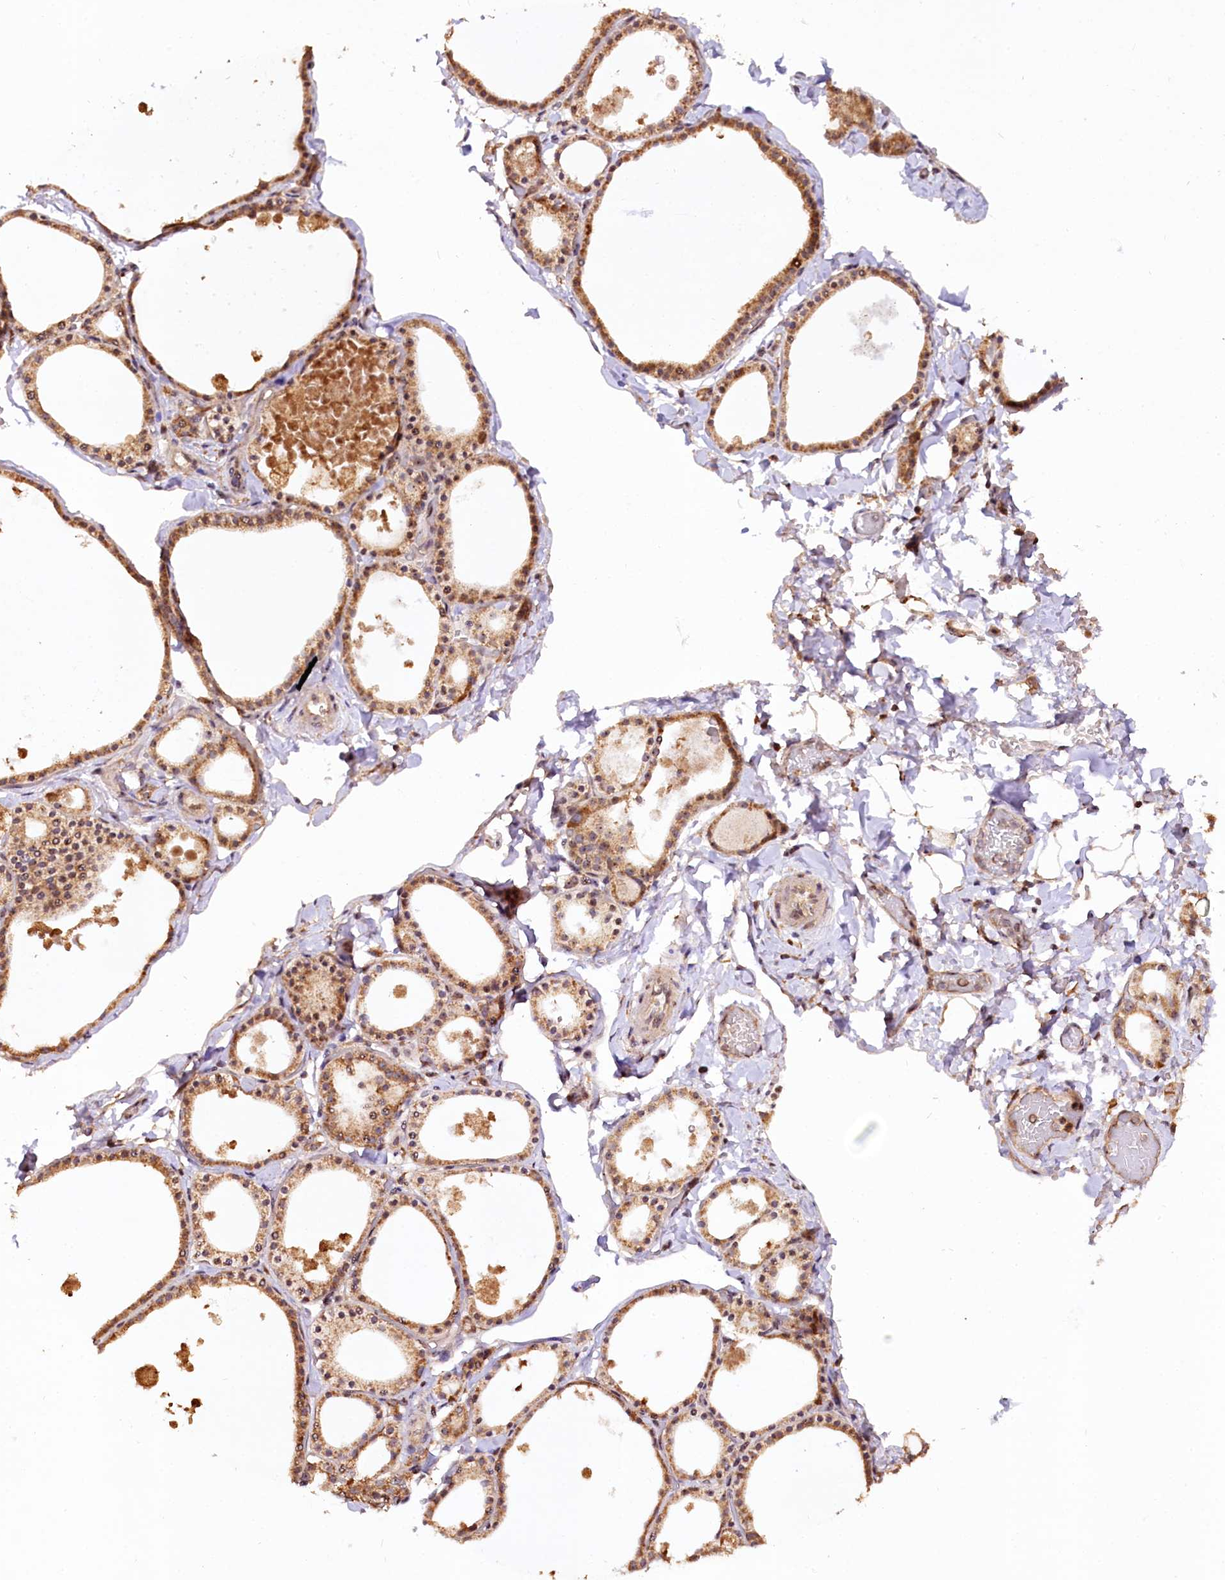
{"staining": {"intensity": "moderate", "quantity": ">75%", "location": "cytoplasmic/membranous,nuclear"}, "tissue": "thyroid gland", "cell_type": "Glandular cells", "image_type": "normal", "snomed": [{"axis": "morphology", "description": "Normal tissue, NOS"}, {"axis": "topography", "description": "Thyroid gland"}], "caption": "Normal thyroid gland shows moderate cytoplasmic/membranous,nuclear staining in approximately >75% of glandular cells (DAB IHC with brightfield microscopy, high magnification)..", "gene": "RRP8", "patient": {"sex": "male", "age": 56}}